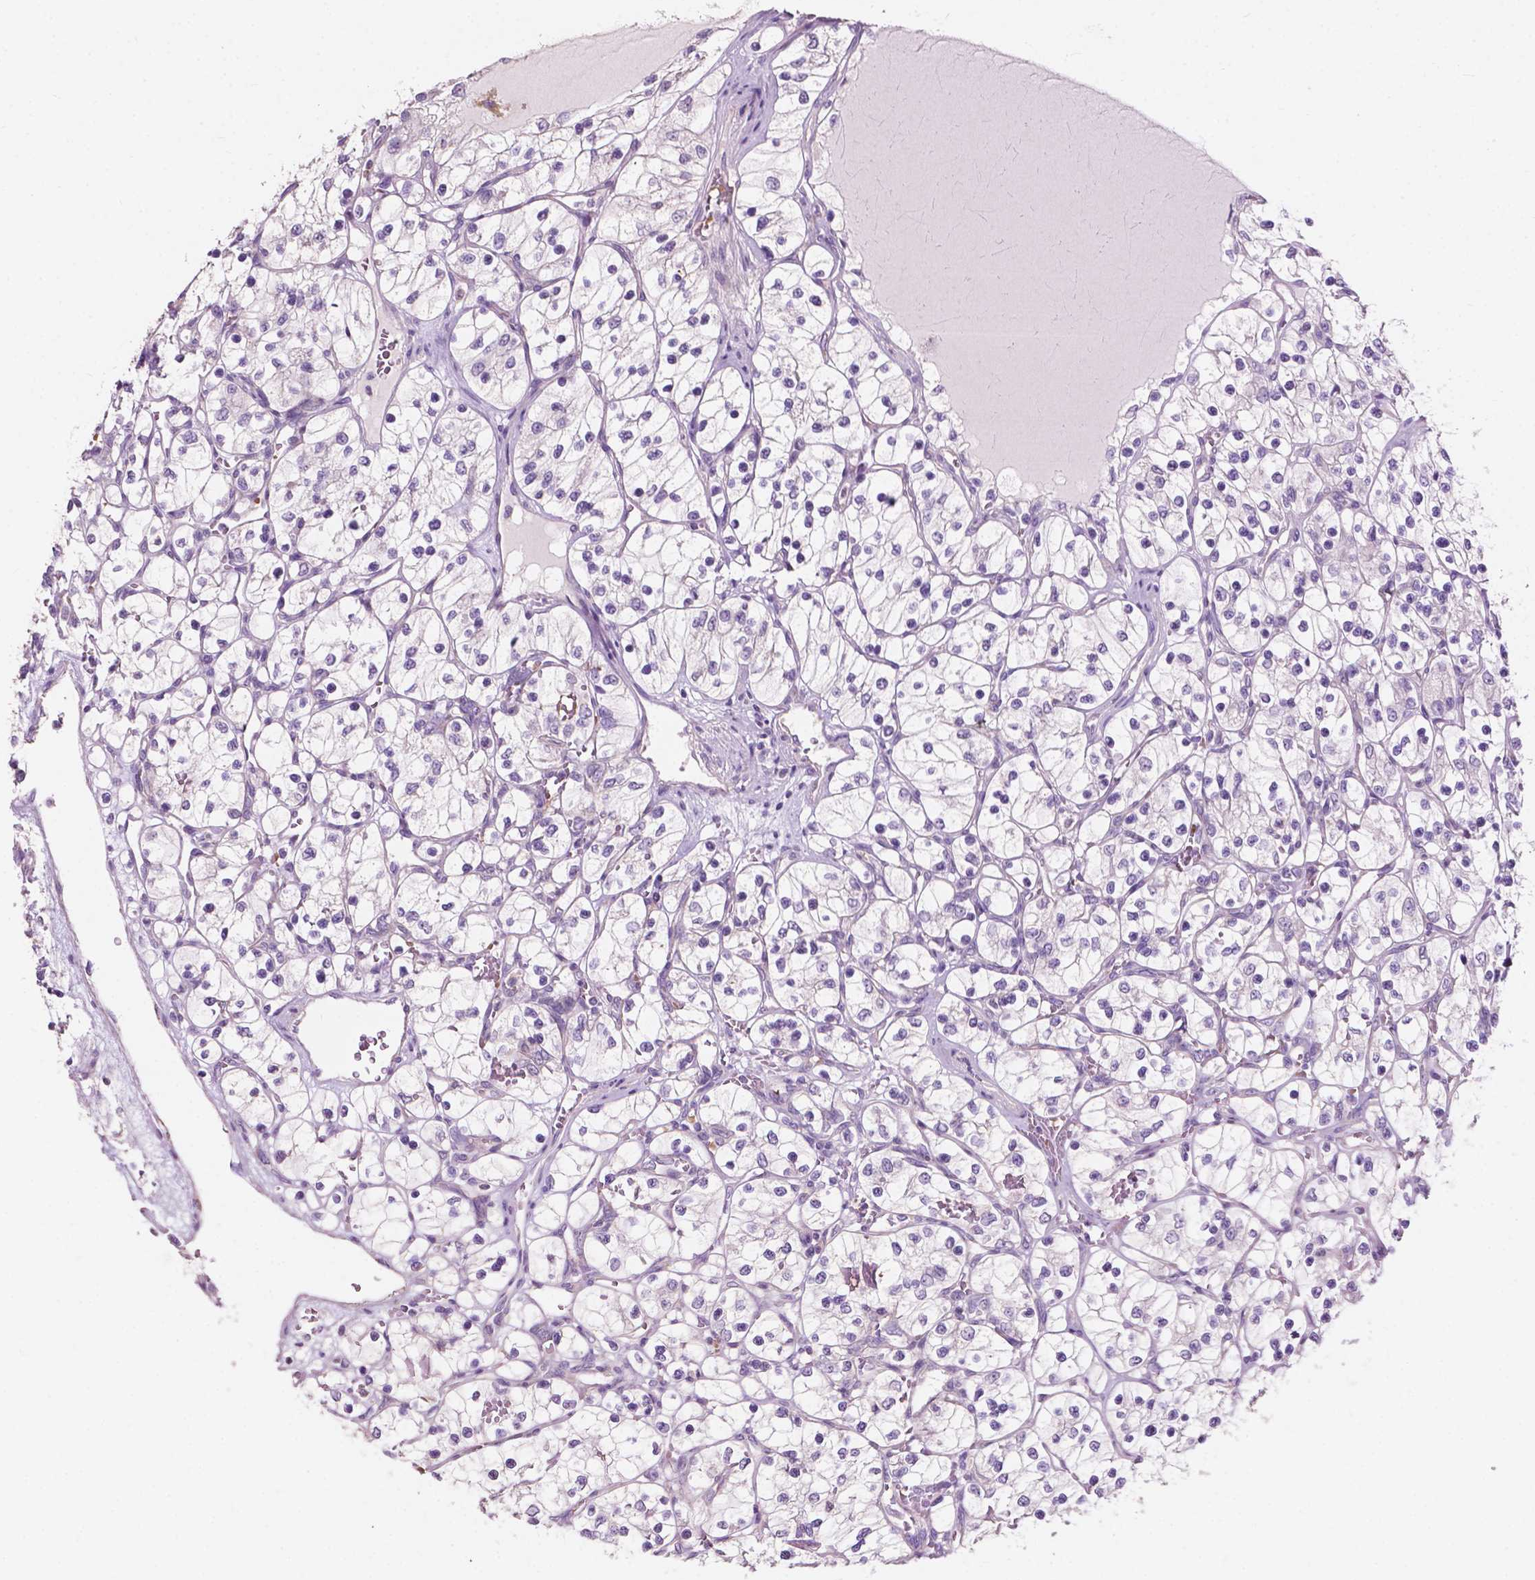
{"staining": {"intensity": "negative", "quantity": "none", "location": "none"}, "tissue": "renal cancer", "cell_type": "Tumor cells", "image_type": "cancer", "snomed": [{"axis": "morphology", "description": "Adenocarcinoma, NOS"}, {"axis": "topography", "description": "Kidney"}], "caption": "Immunohistochemical staining of human renal cancer (adenocarcinoma) exhibits no significant expression in tumor cells. (IHC, brightfield microscopy, high magnification).", "gene": "NDUFS1", "patient": {"sex": "female", "age": 69}}